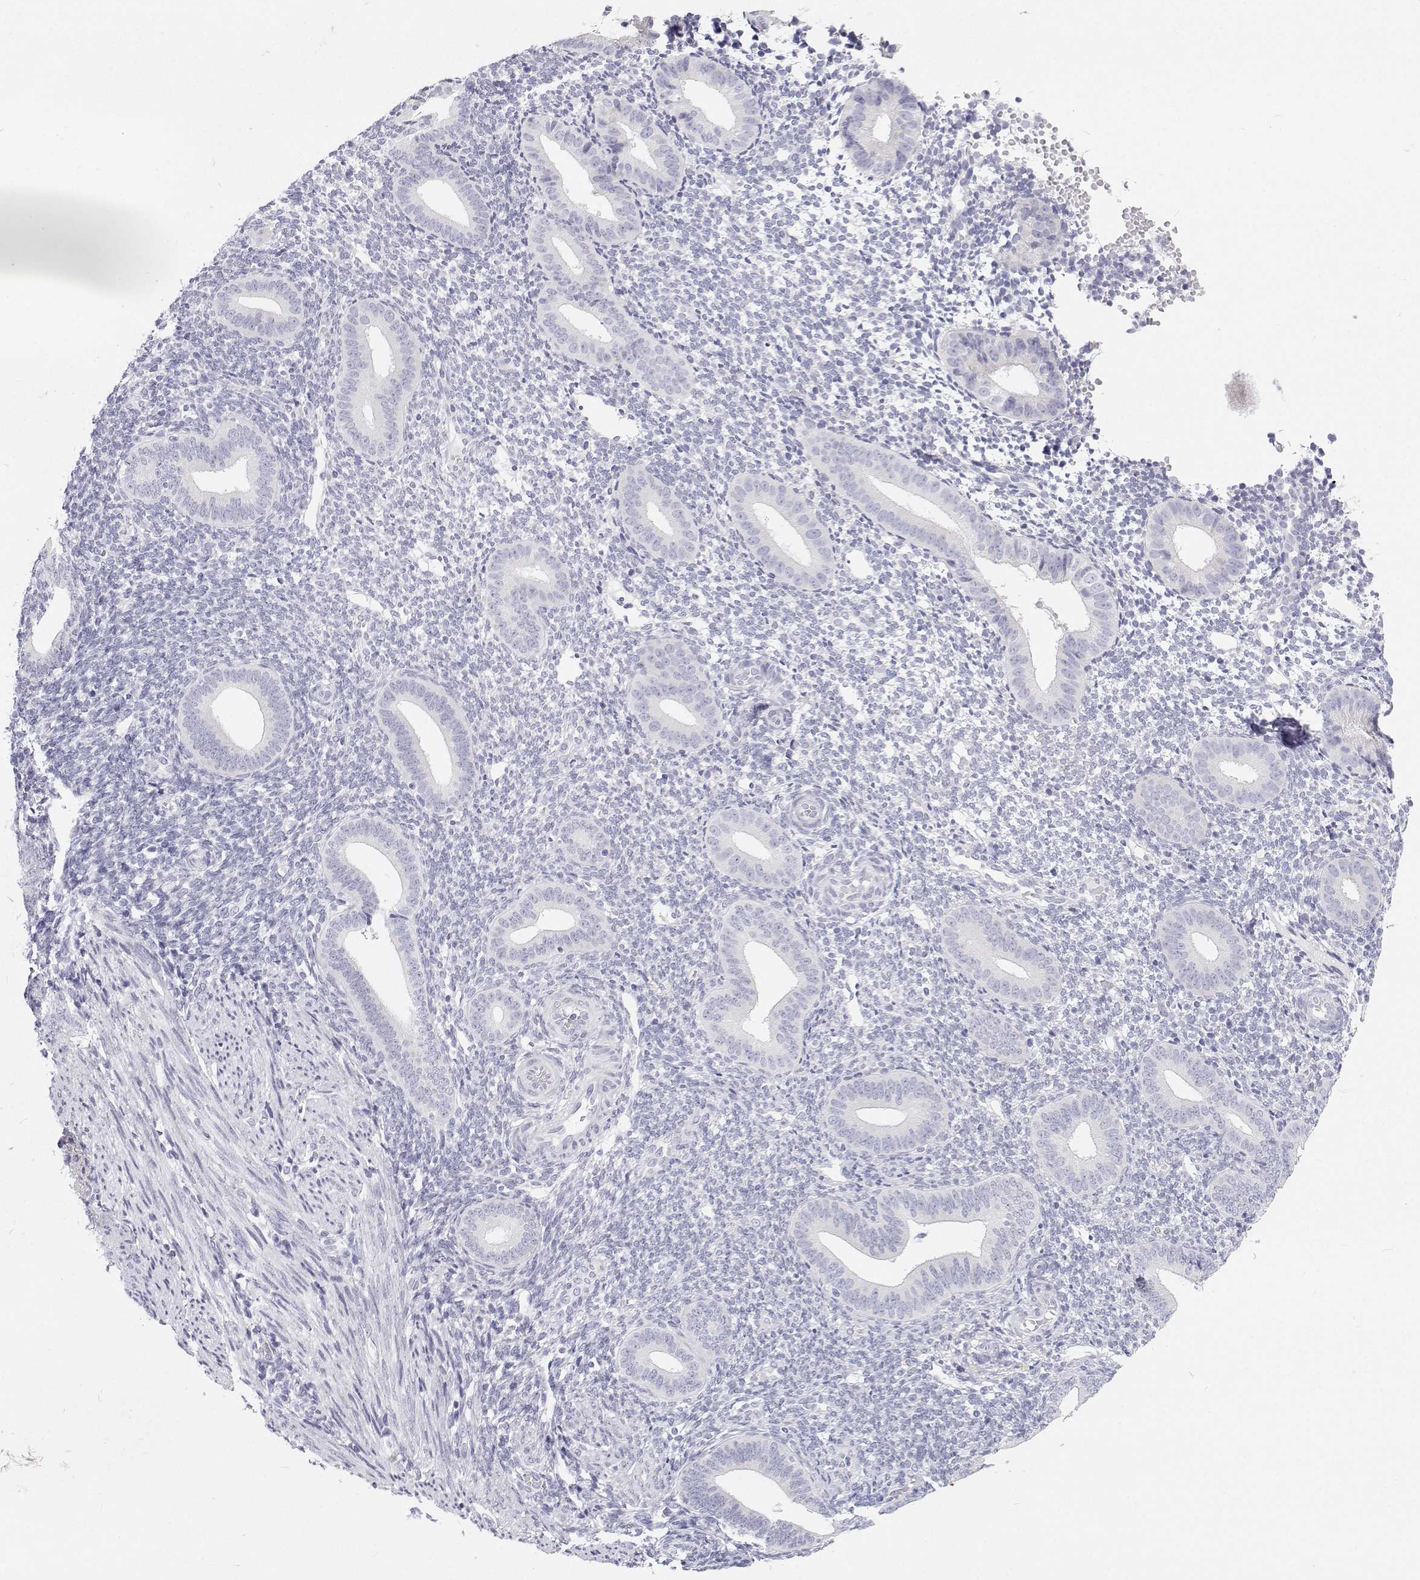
{"staining": {"intensity": "negative", "quantity": "none", "location": "none"}, "tissue": "endometrium", "cell_type": "Cells in endometrial stroma", "image_type": "normal", "snomed": [{"axis": "morphology", "description": "Normal tissue, NOS"}, {"axis": "topography", "description": "Endometrium"}], "caption": "DAB (3,3'-diaminobenzidine) immunohistochemical staining of benign human endometrium demonstrates no significant positivity in cells in endometrial stroma. (Brightfield microscopy of DAB (3,3'-diaminobenzidine) immunohistochemistry (IHC) at high magnification).", "gene": "TTN", "patient": {"sex": "female", "age": 40}}